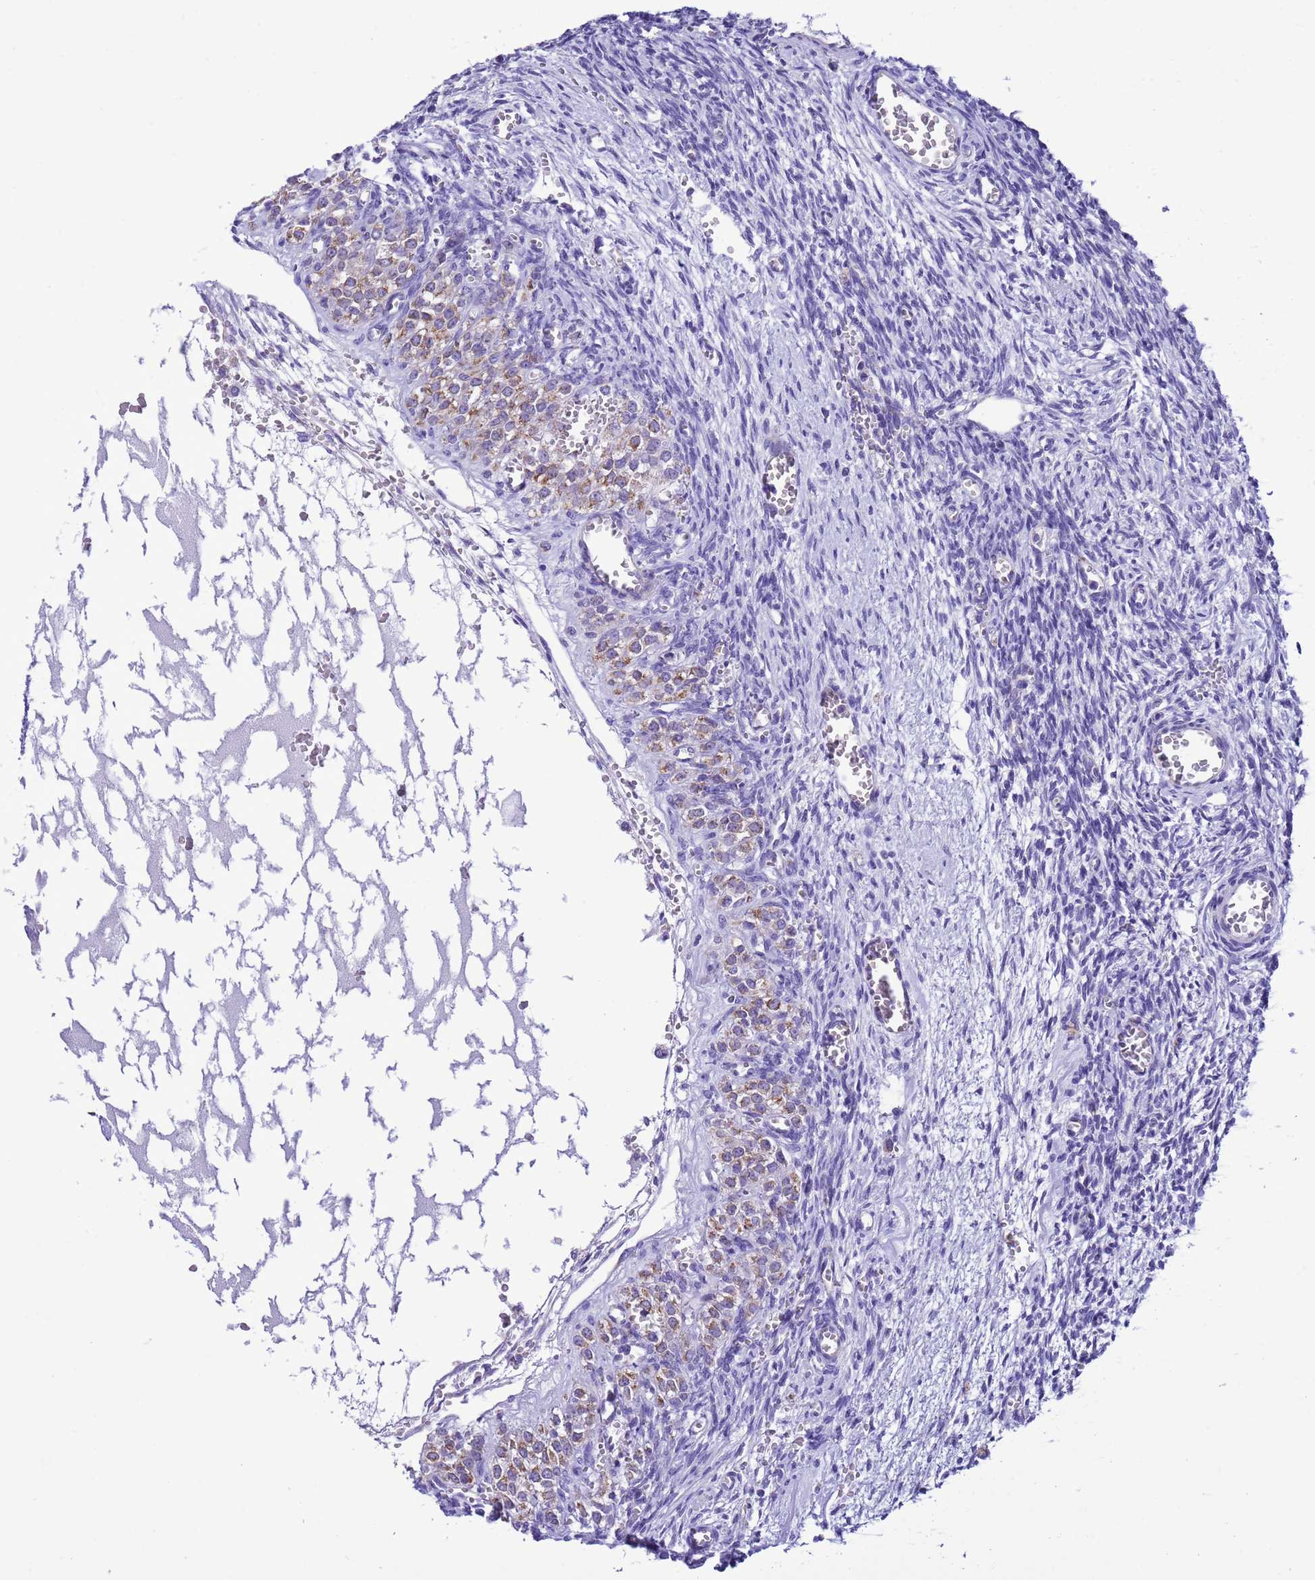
{"staining": {"intensity": "negative", "quantity": "none", "location": "none"}, "tissue": "ovary", "cell_type": "Ovarian stroma cells", "image_type": "normal", "snomed": [{"axis": "morphology", "description": "Normal tissue, NOS"}, {"axis": "topography", "description": "Ovary"}], "caption": "This micrograph is of unremarkable ovary stained with IHC to label a protein in brown with the nuclei are counter-stained blue. There is no positivity in ovarian stroma cells. The staining was performed using DAB (3,3'-diaminobenzidine) to visualize the protein expression in brown, while the nuclei were stained in blue with hematoxylin (Magnification: 20x).", "gene": "CCDC191", "patient": {"sex": "female", "age": 39}}